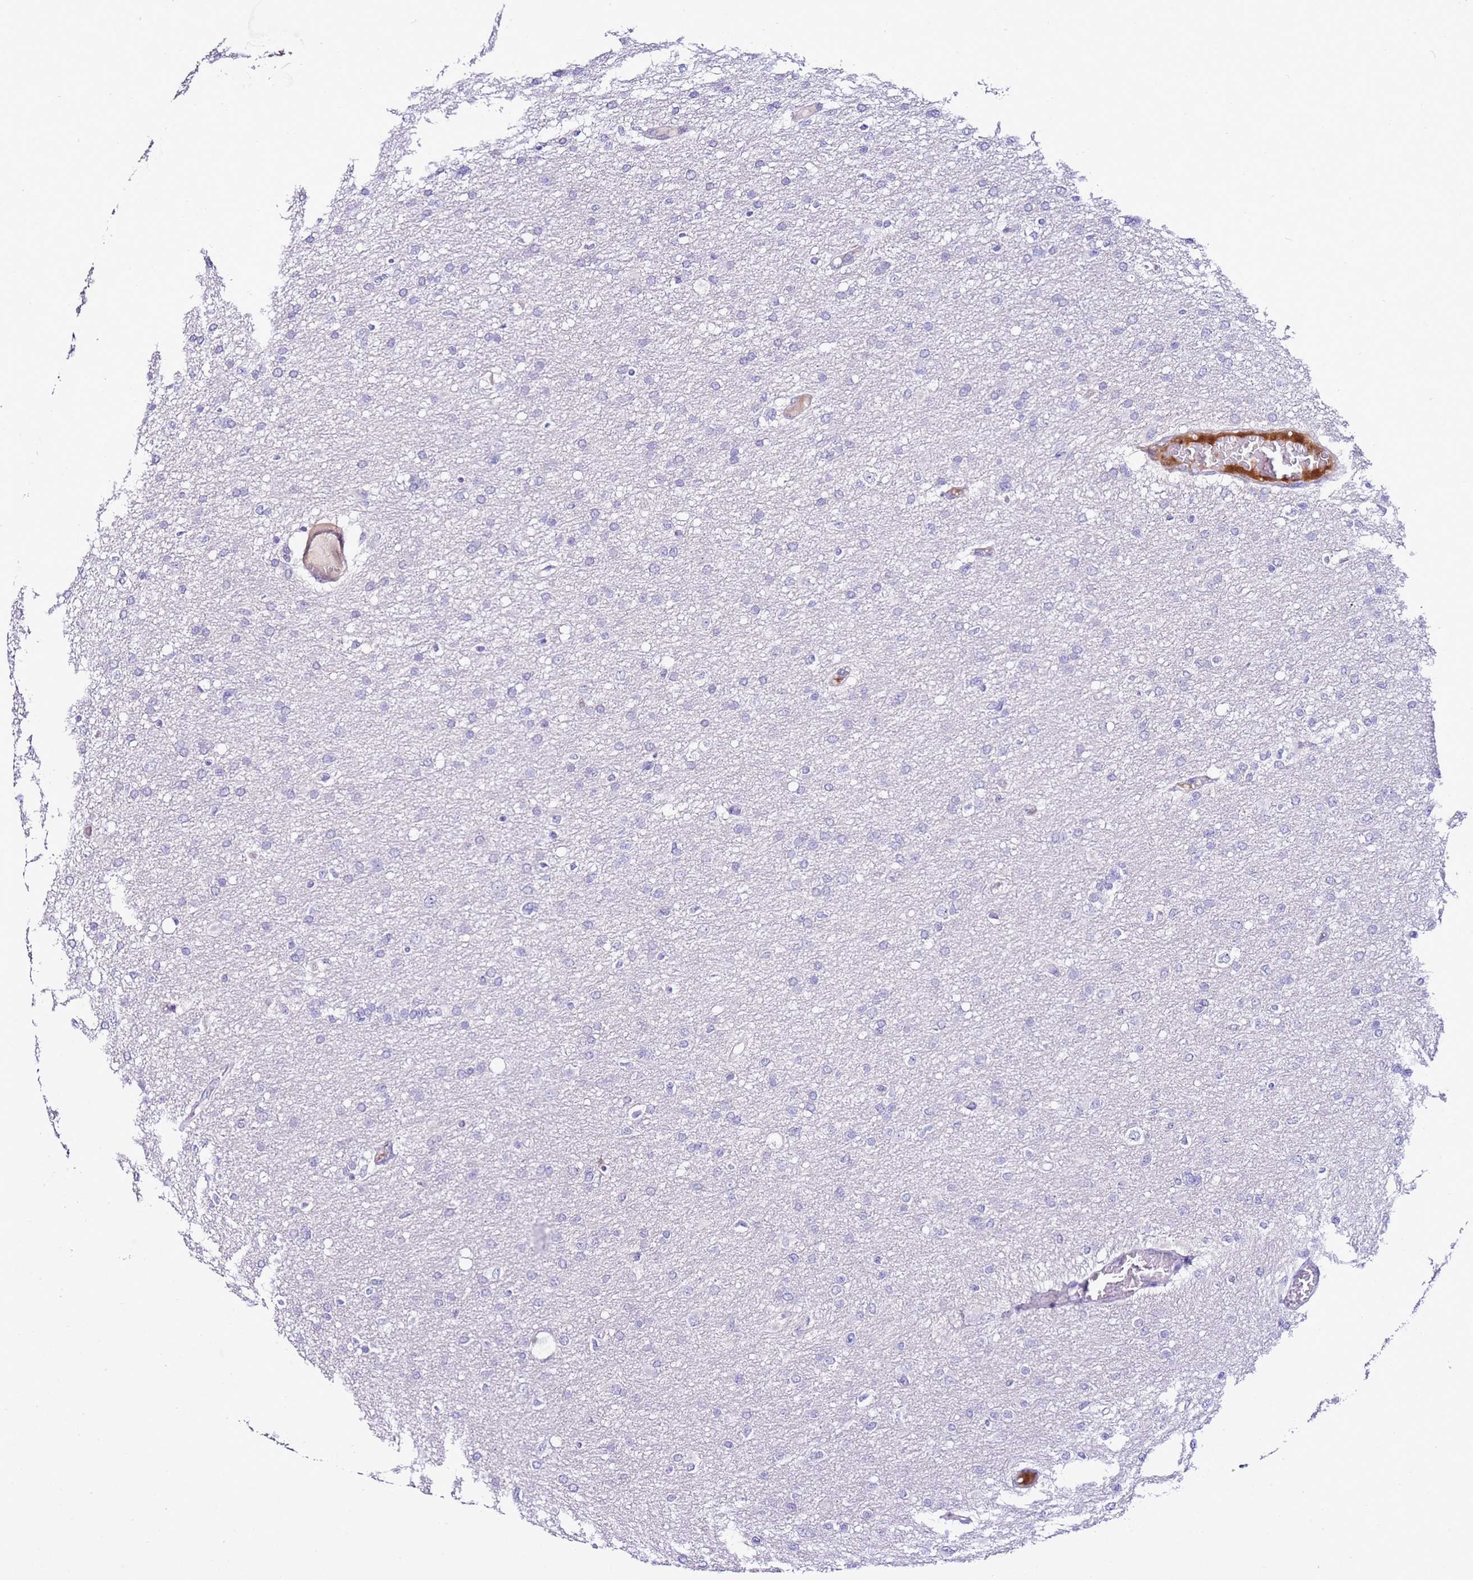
{"staining": {"intensity": "negative", "quantity": "none", "location": "none"}, "tissue": "glioma", "cell_type": "Tumor cells", "image_type": "cancer", "snomed": [{"axis": "morphology", "description": "Glioma, malignant, High grade"}, {"axis": "topography", "description": "Cerebral cortex"}], "caption": "Immunohistochemistry of human malignant glioma (high-grade) reveals no expression in tumor cells.", "gene": "HGD", "patient": {"sex": "female", "age": 36}}